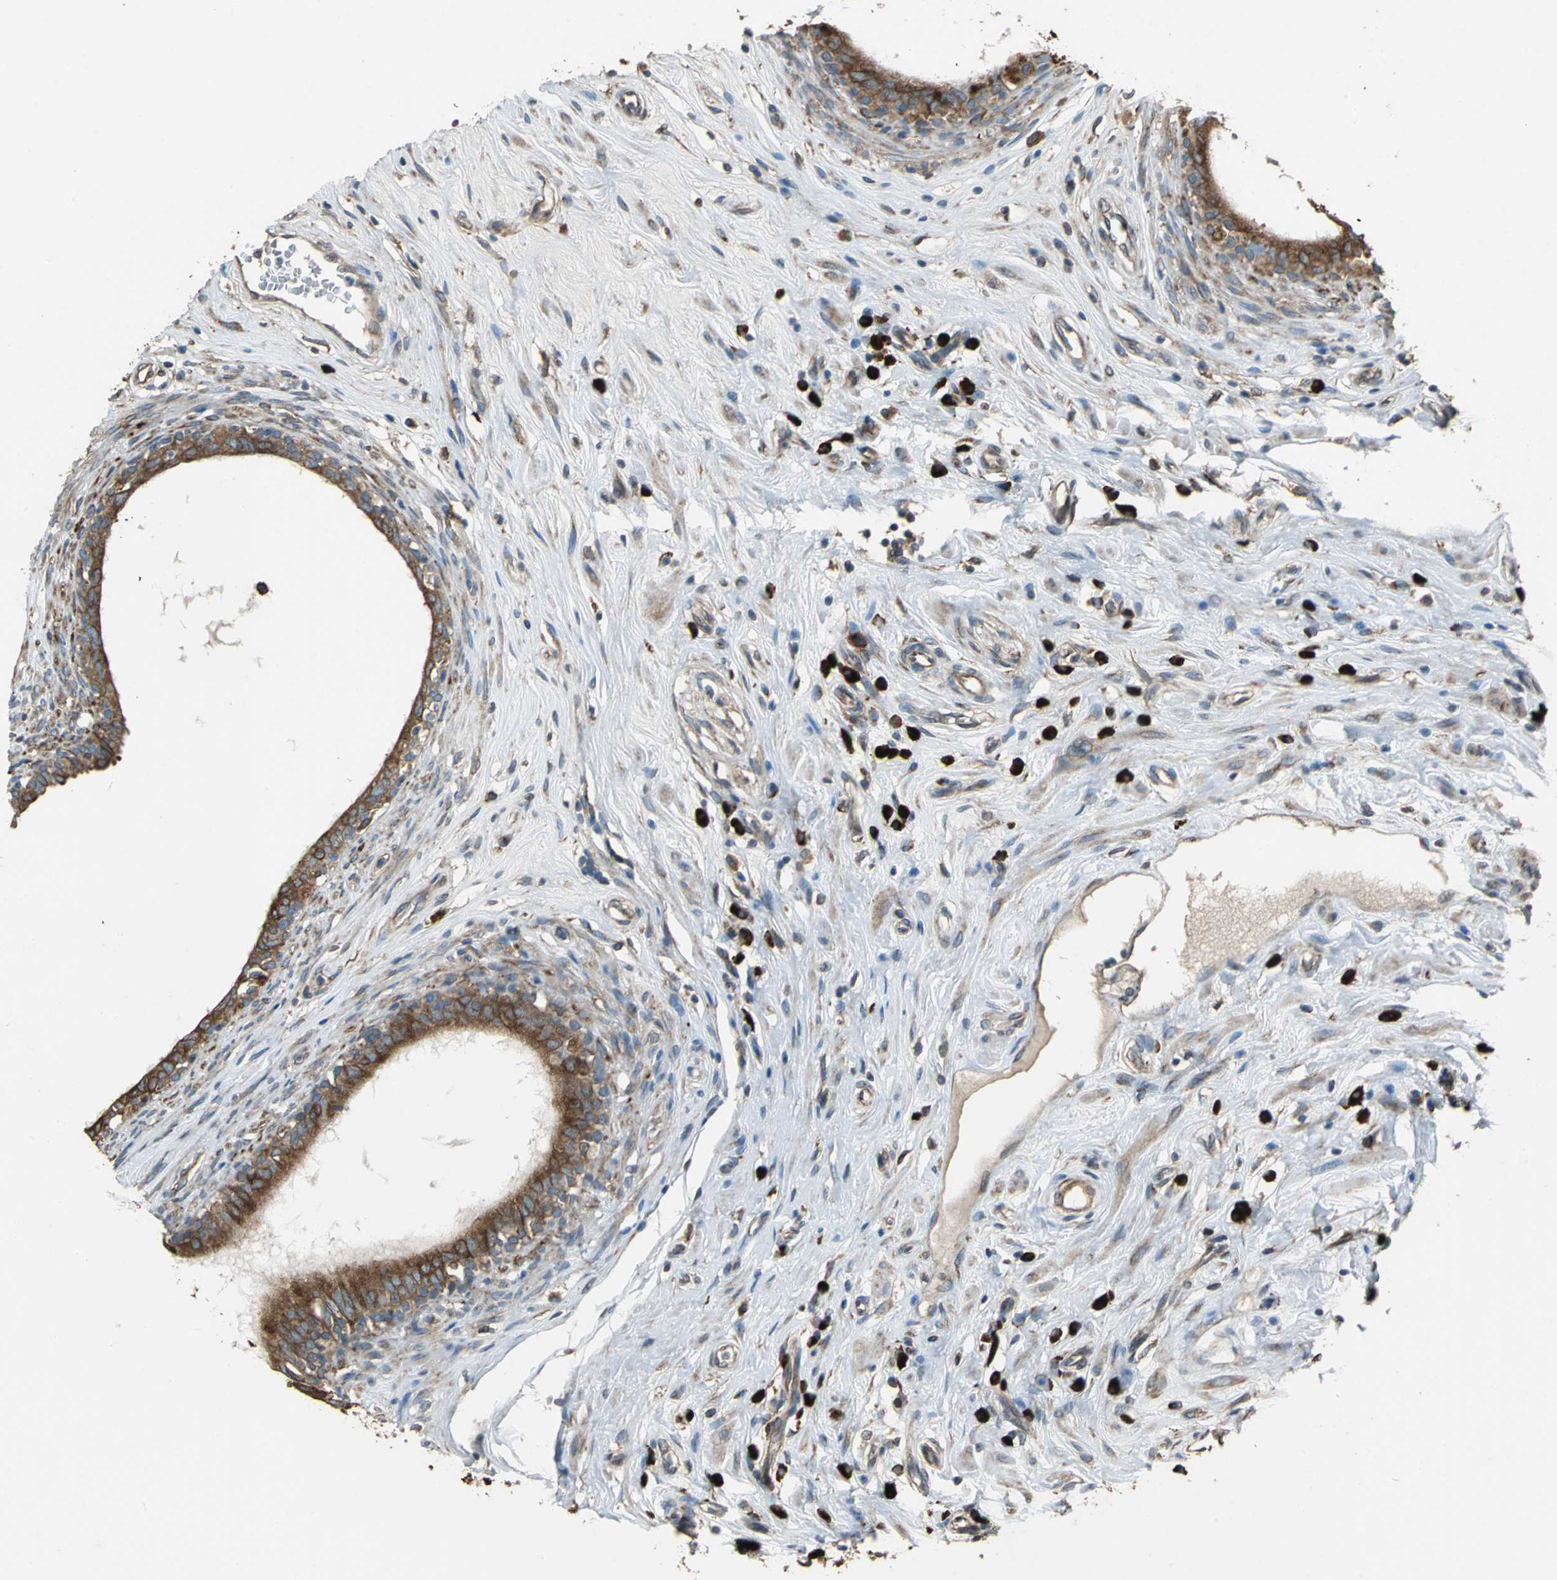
{"staining": {"intensity": "moderate", "quantity": ">75%", "location": "cytoplasmic/membranous"}, "tissue": "epididymis", "cell_type": "Glandular cells", "image_type": "normal", "snomed": [{"axis": "morphology", "description": "Normal tissue, NOS"}, {"axis": "morphology", "description": "Inflammation, NOS"}, {"axis": "topography", "description": "Epididymis"}], "caption": "Protein analysis of unremarkable epididymis demonstrates moderate cytoplasmic/membranous positivity in approximately >75% of glandular cells. (DAB (3,3'-diaminobenzidine) IHC with brightfield microscopy, high magnification).", "gene": "SYVN1", "patient": {"sex": "male", "age": 84}}